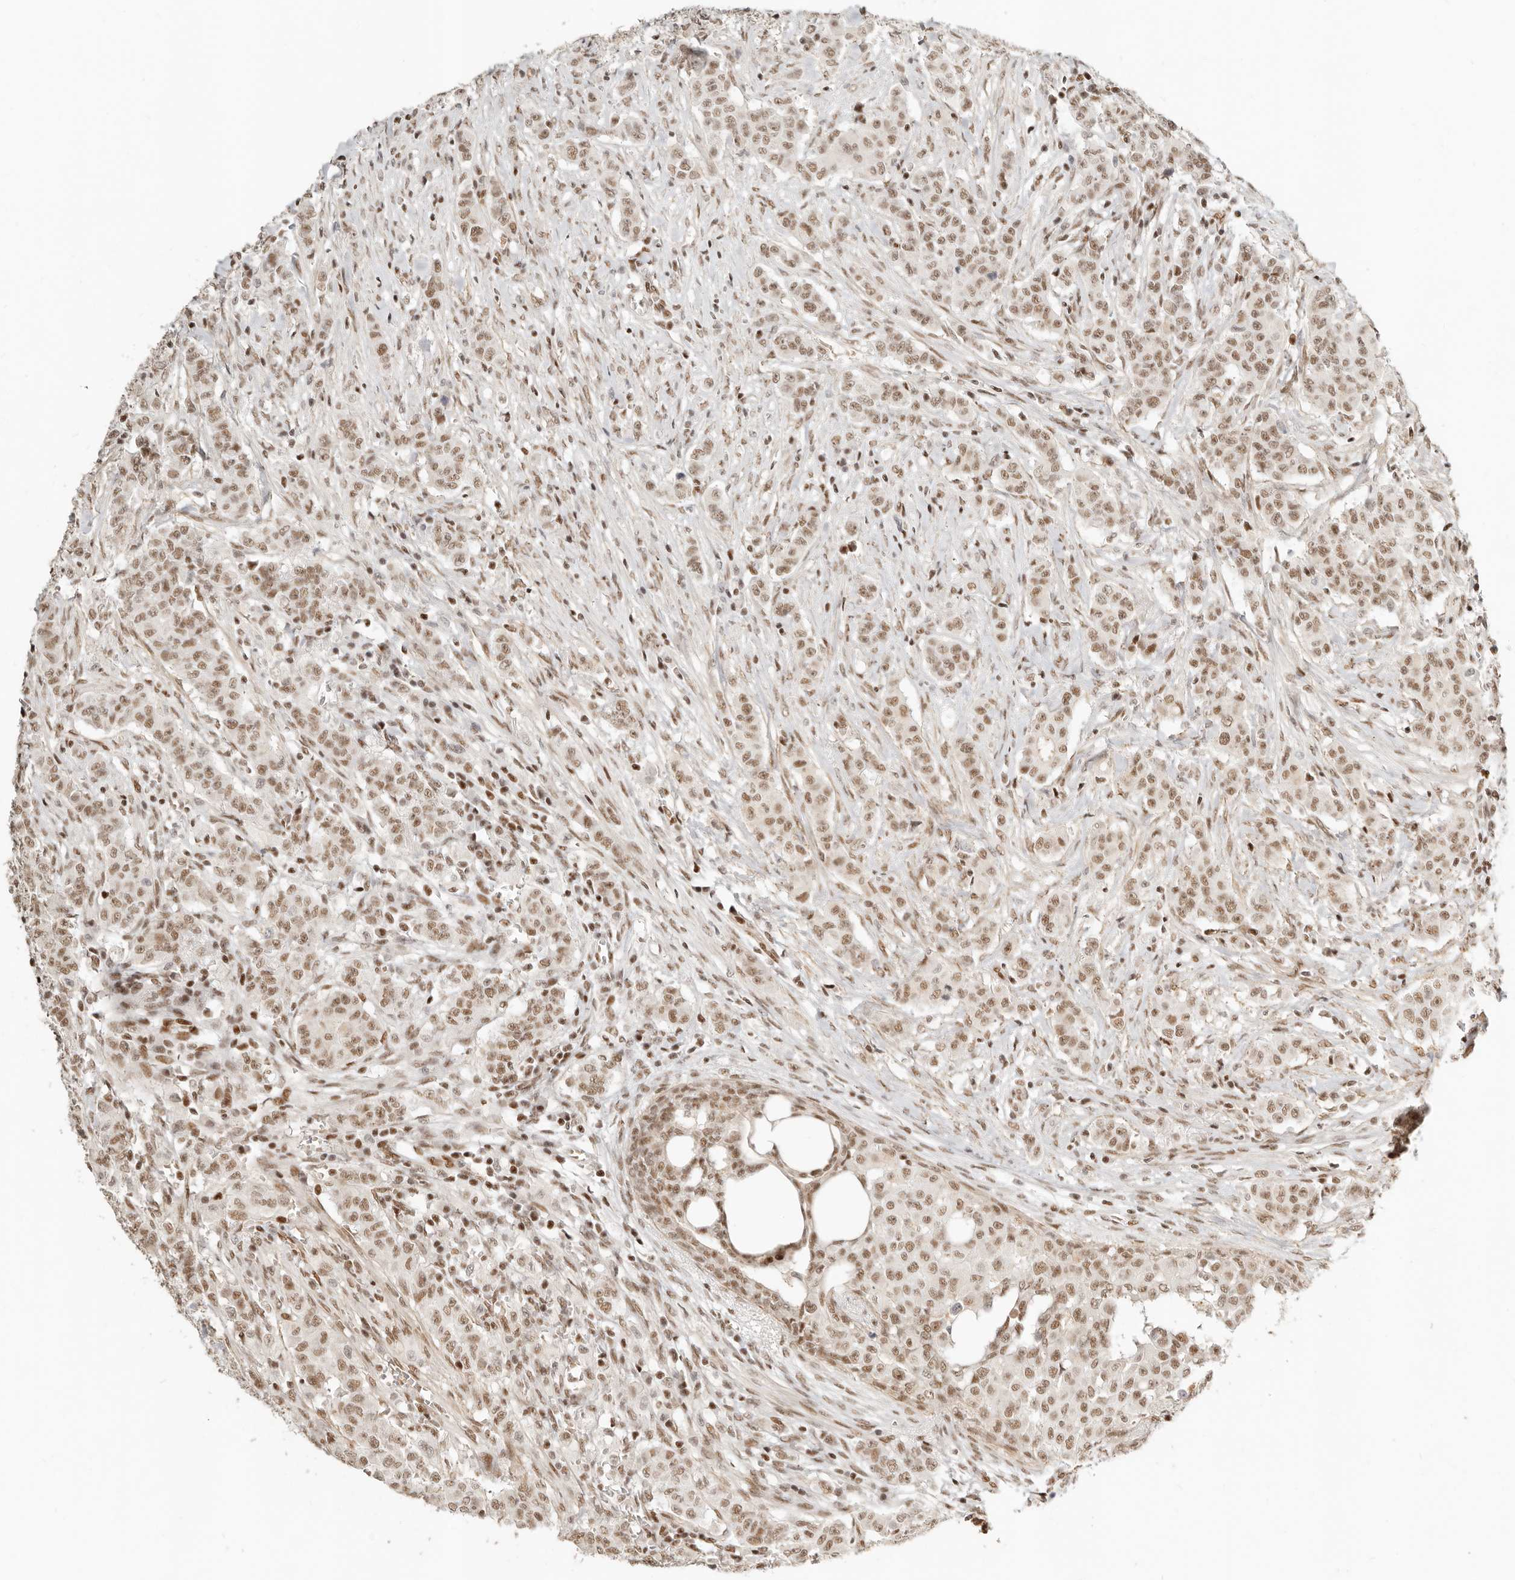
{"staining": {"intensity": "moderate", "quantity": ">75%", "location": "nuclear"}, "tissue": "breast cancer", "cell_type": "Tumor cells", "image_type": "cancer", "snomed": [{"axis": "morphology", "description": "Duct carcinoma"}, {"axis": "topography", "description": "Breast"}], "caption": "High-power microscopy captured an immunohistochemistry micrograph of breast invasive ductal carcinoma, revealing moderate nuclear positivity in about >75% of tumor cells.", "gene": "GABPA", "patient": {"sex": "female", "age": 40}}